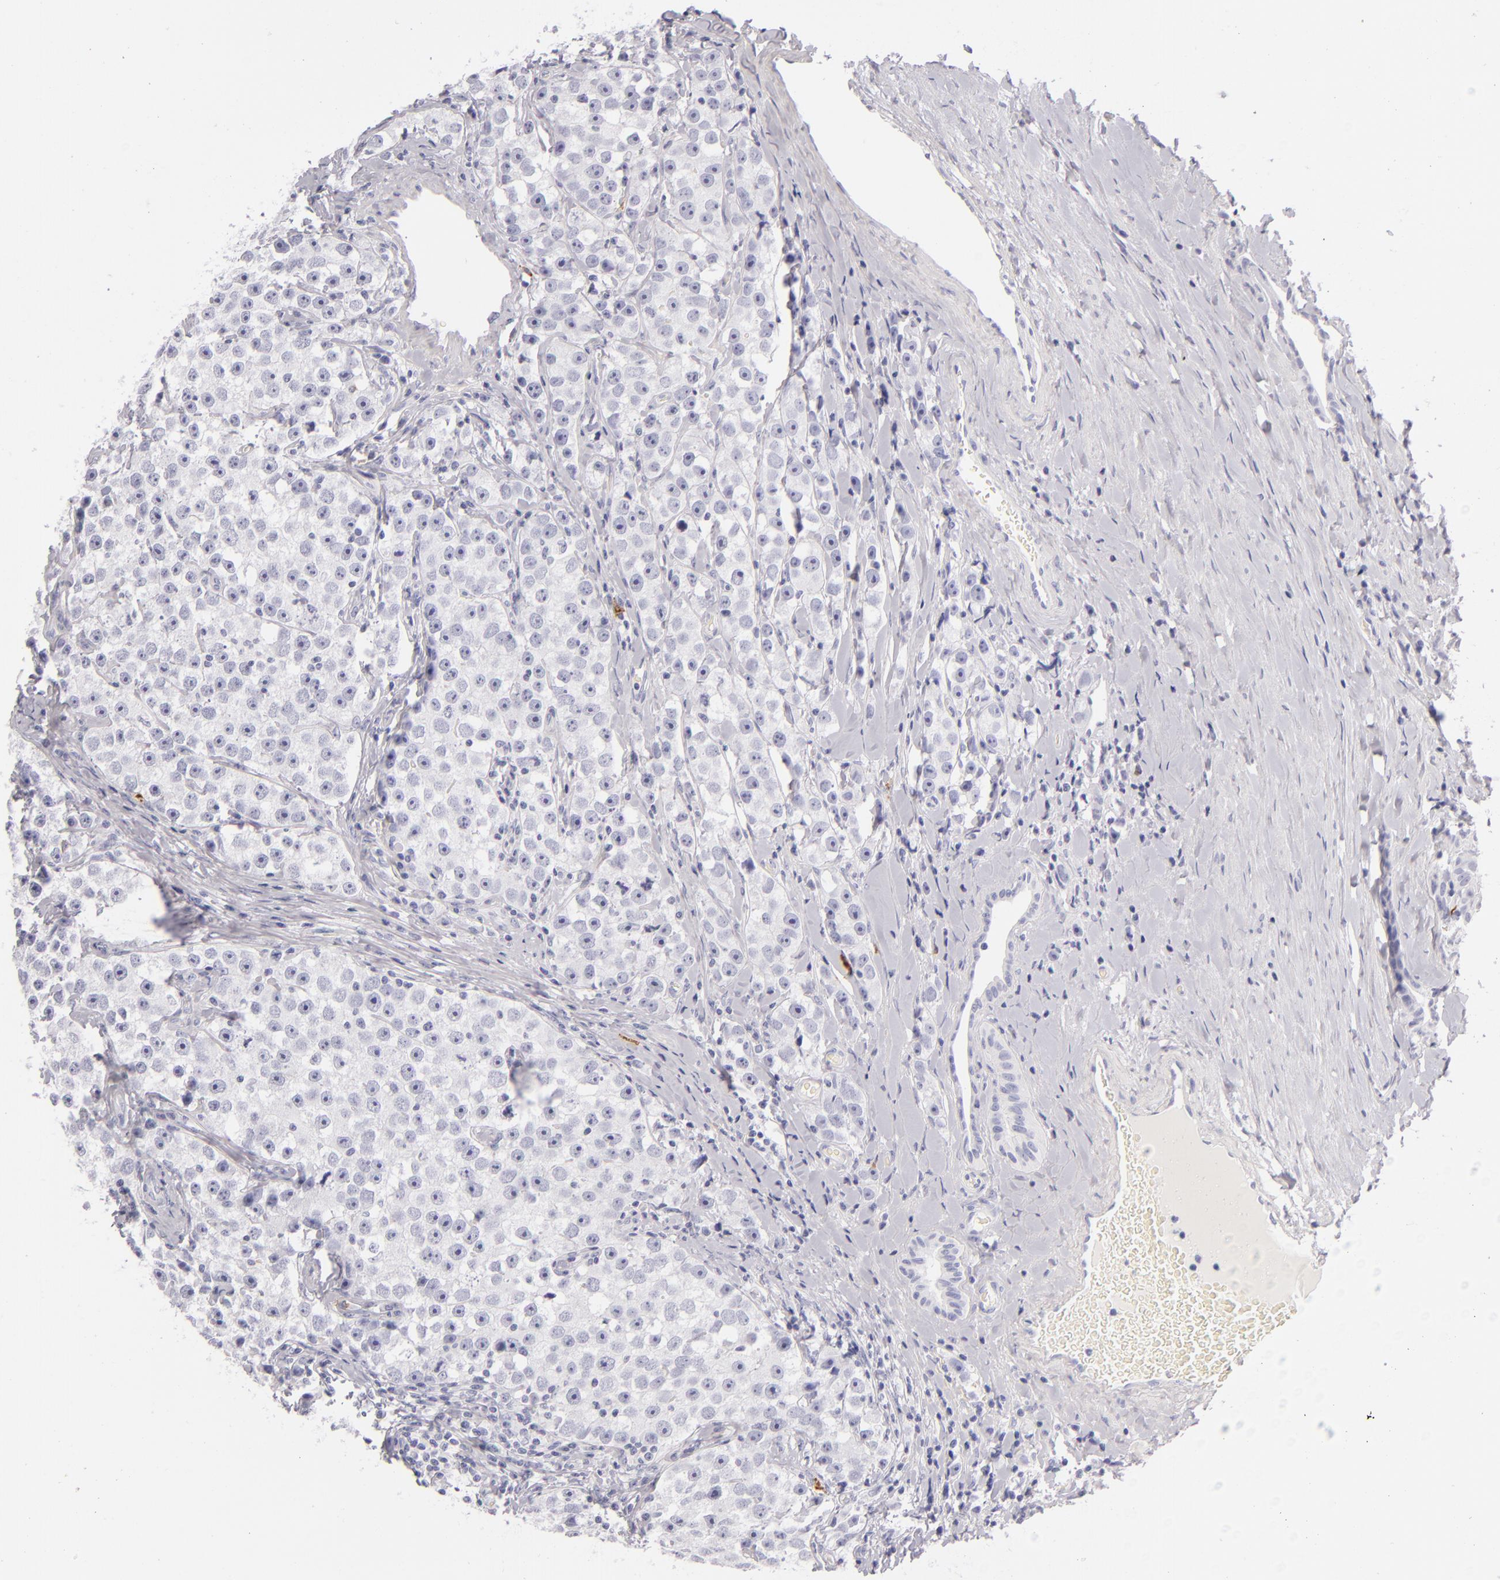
{"staining": {"intensity": "negative", "quantity": "none", "location": "none"}, "tissue": "testis cancer", "cell_type": "Tumor cells", "image_type": "cancer", "snomed": [{"axis": "morphology", "description": "Seminoma, NOS"}, {"axis": "topography", "description": "Testis"}], "caption": "Tumor cells show no significant positivity in testis cancer. Nuclei are stained in blue.", "gene": "CD207", "patient": {"sex": "male", "age": 32}}